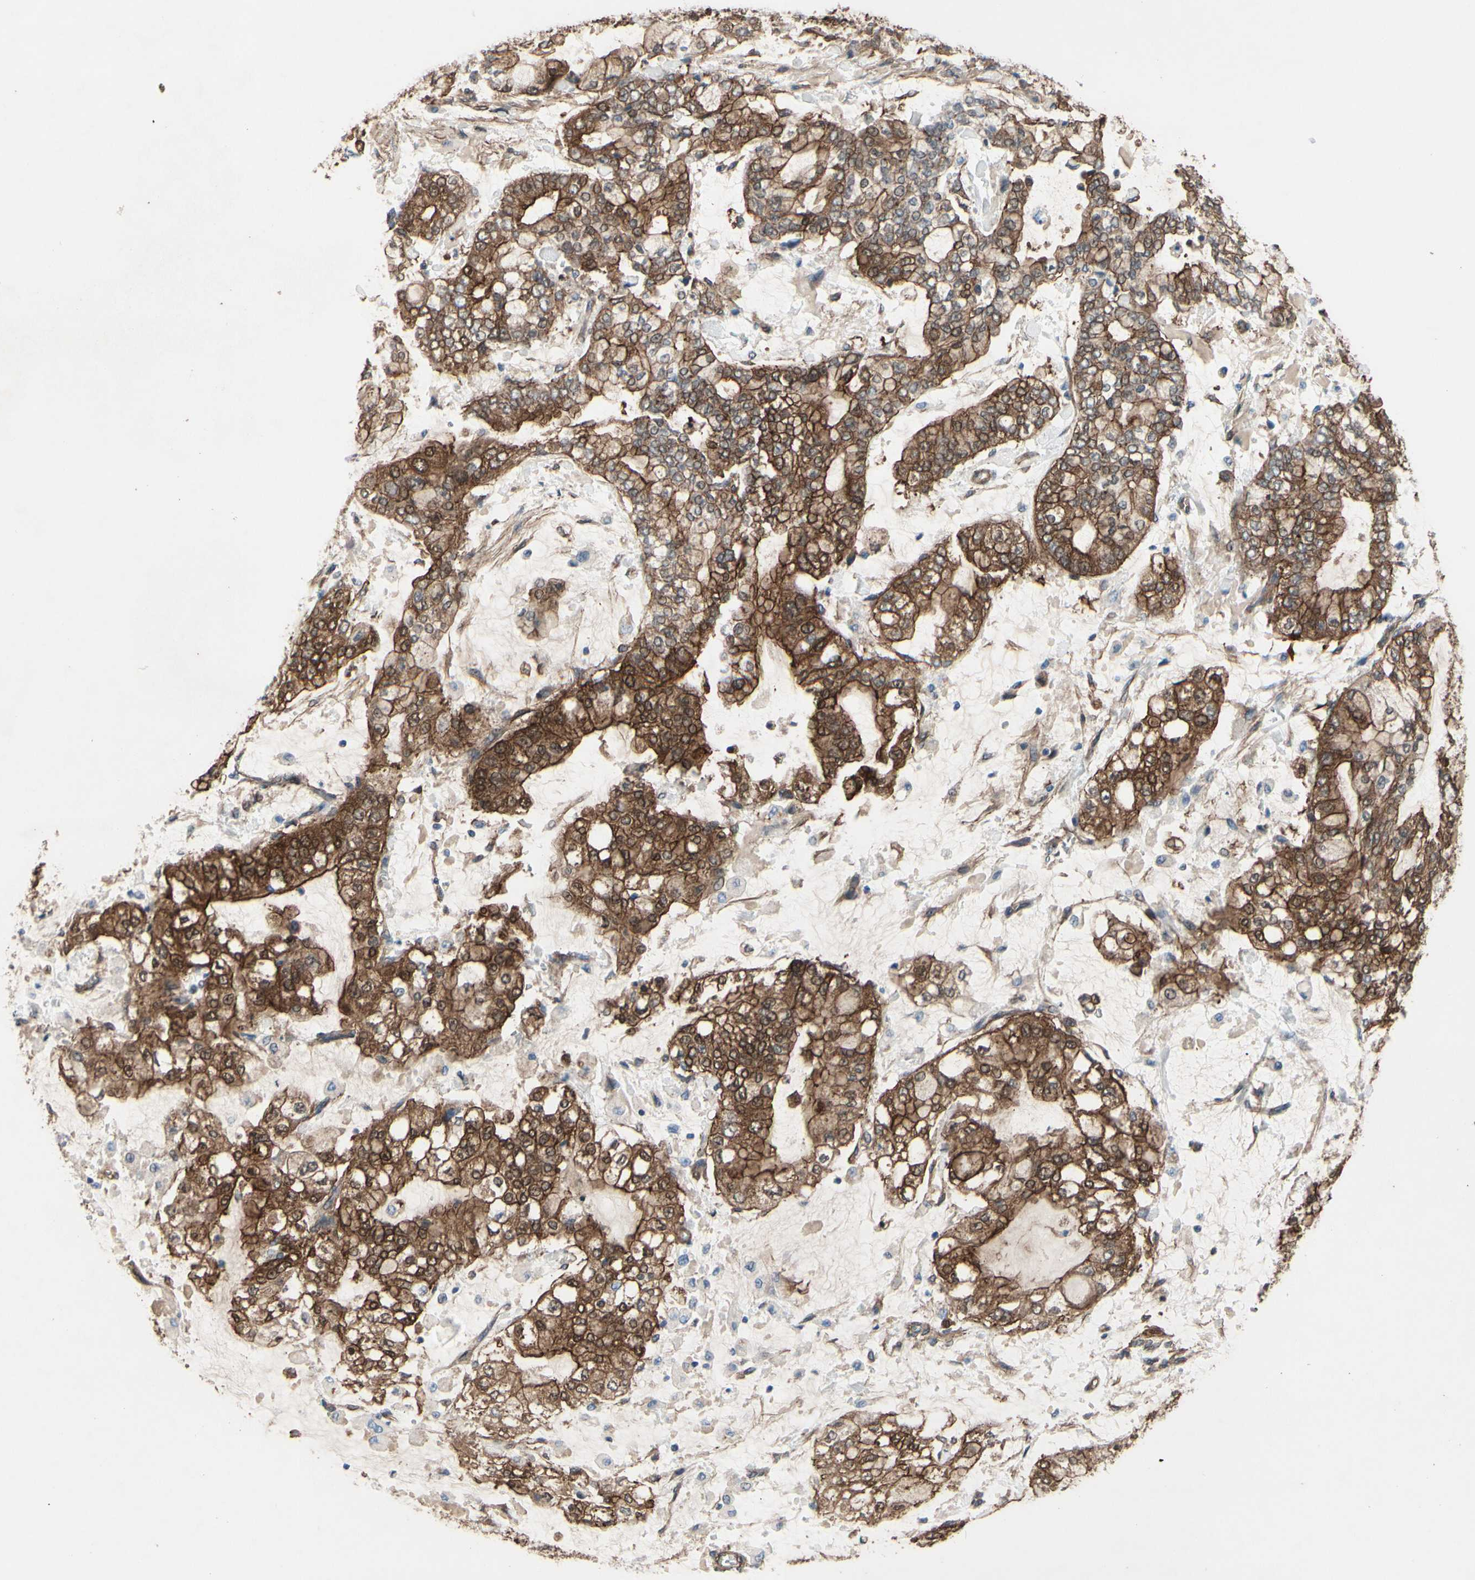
{"staining": {"intensity": "strong", "quantity": ">75%", "location": "cytoplasmic/membranous"}, "tissue": "stomach cancer", "cell_type": "Tumor cells", "image_type": "cancer", "snomed": [{"axis": "morphology", "description": "Normal tissue, NOS"}, {"axis": "morphology", "description": "Adenocarcinoma, NOS"}, {"axis": "topography", "description": "Stomach, upper"}, {"axis": "topography", "description": "Stomach"}], "caption": "This is an image of immunohistochemistry staining of adenocarcinoma (stomach), which shows strong staining in the cytoplasmic/membranous of tumor cells.", "gene": "CTTNBP2", "patient": {"sex": "male", "age": 76}}